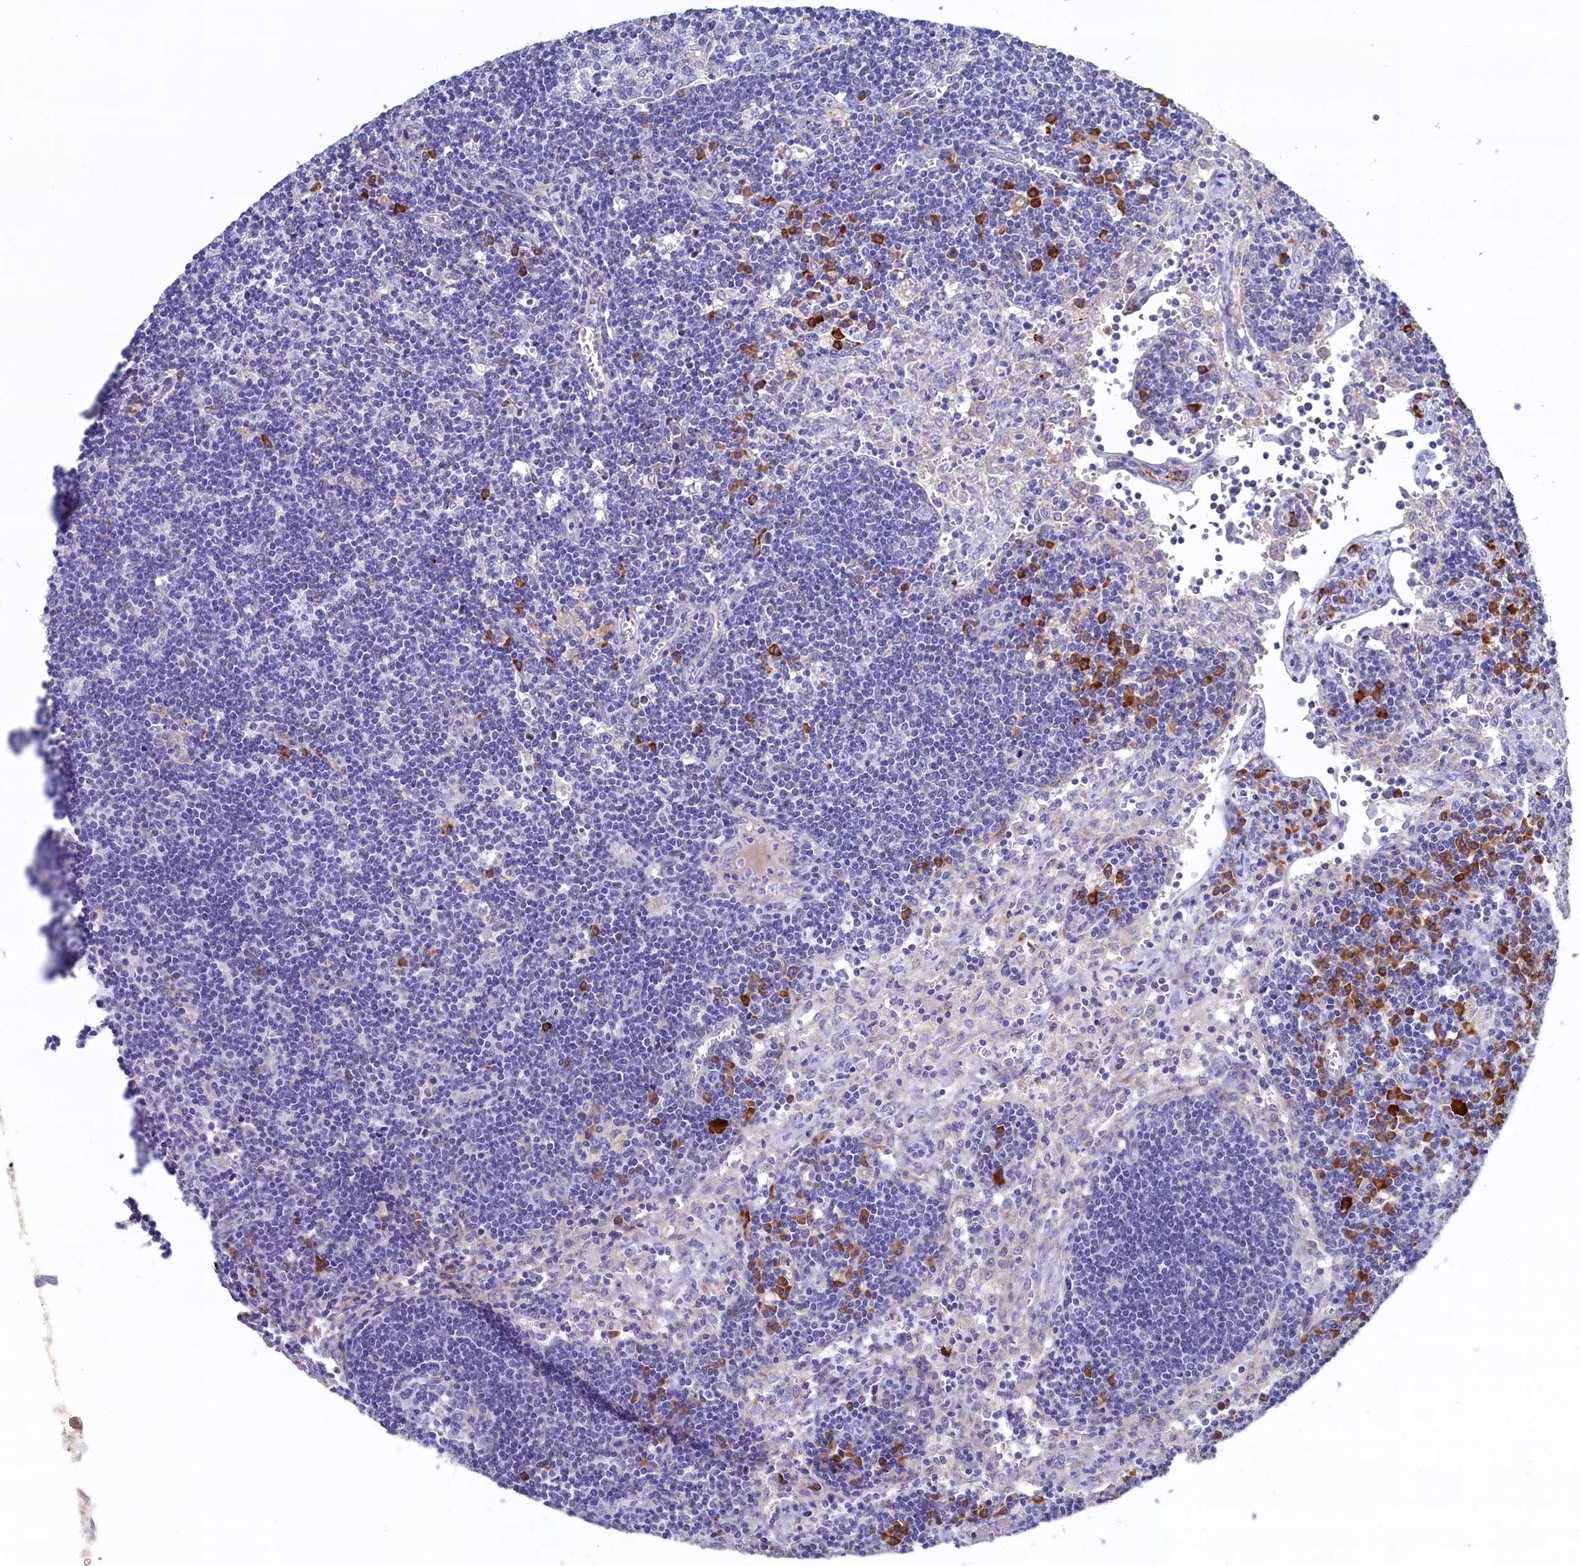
{"staining": {"intensity": "negative", "quantity": "none", "location": "none"}, "tissue": "lymph node", "cell_type": "Germinal center cells", "image_type": "normal", "snomed": [{"axis": "morphology", "description": "Normal tissue, NOS"}, {"axis": "topography", "description": "Lymph node"}], "caption": "Lymph node was stained to show a protein in brown. There is no significant staining in germinal center cells. The staining was performed using DAB to visualize the protein expression in brown, while the nuclei were stained in blue with hematoxylin (Magnification: 20x).", "gene": "CBLIF", "patient": {"sex": "male", "age": 58}}